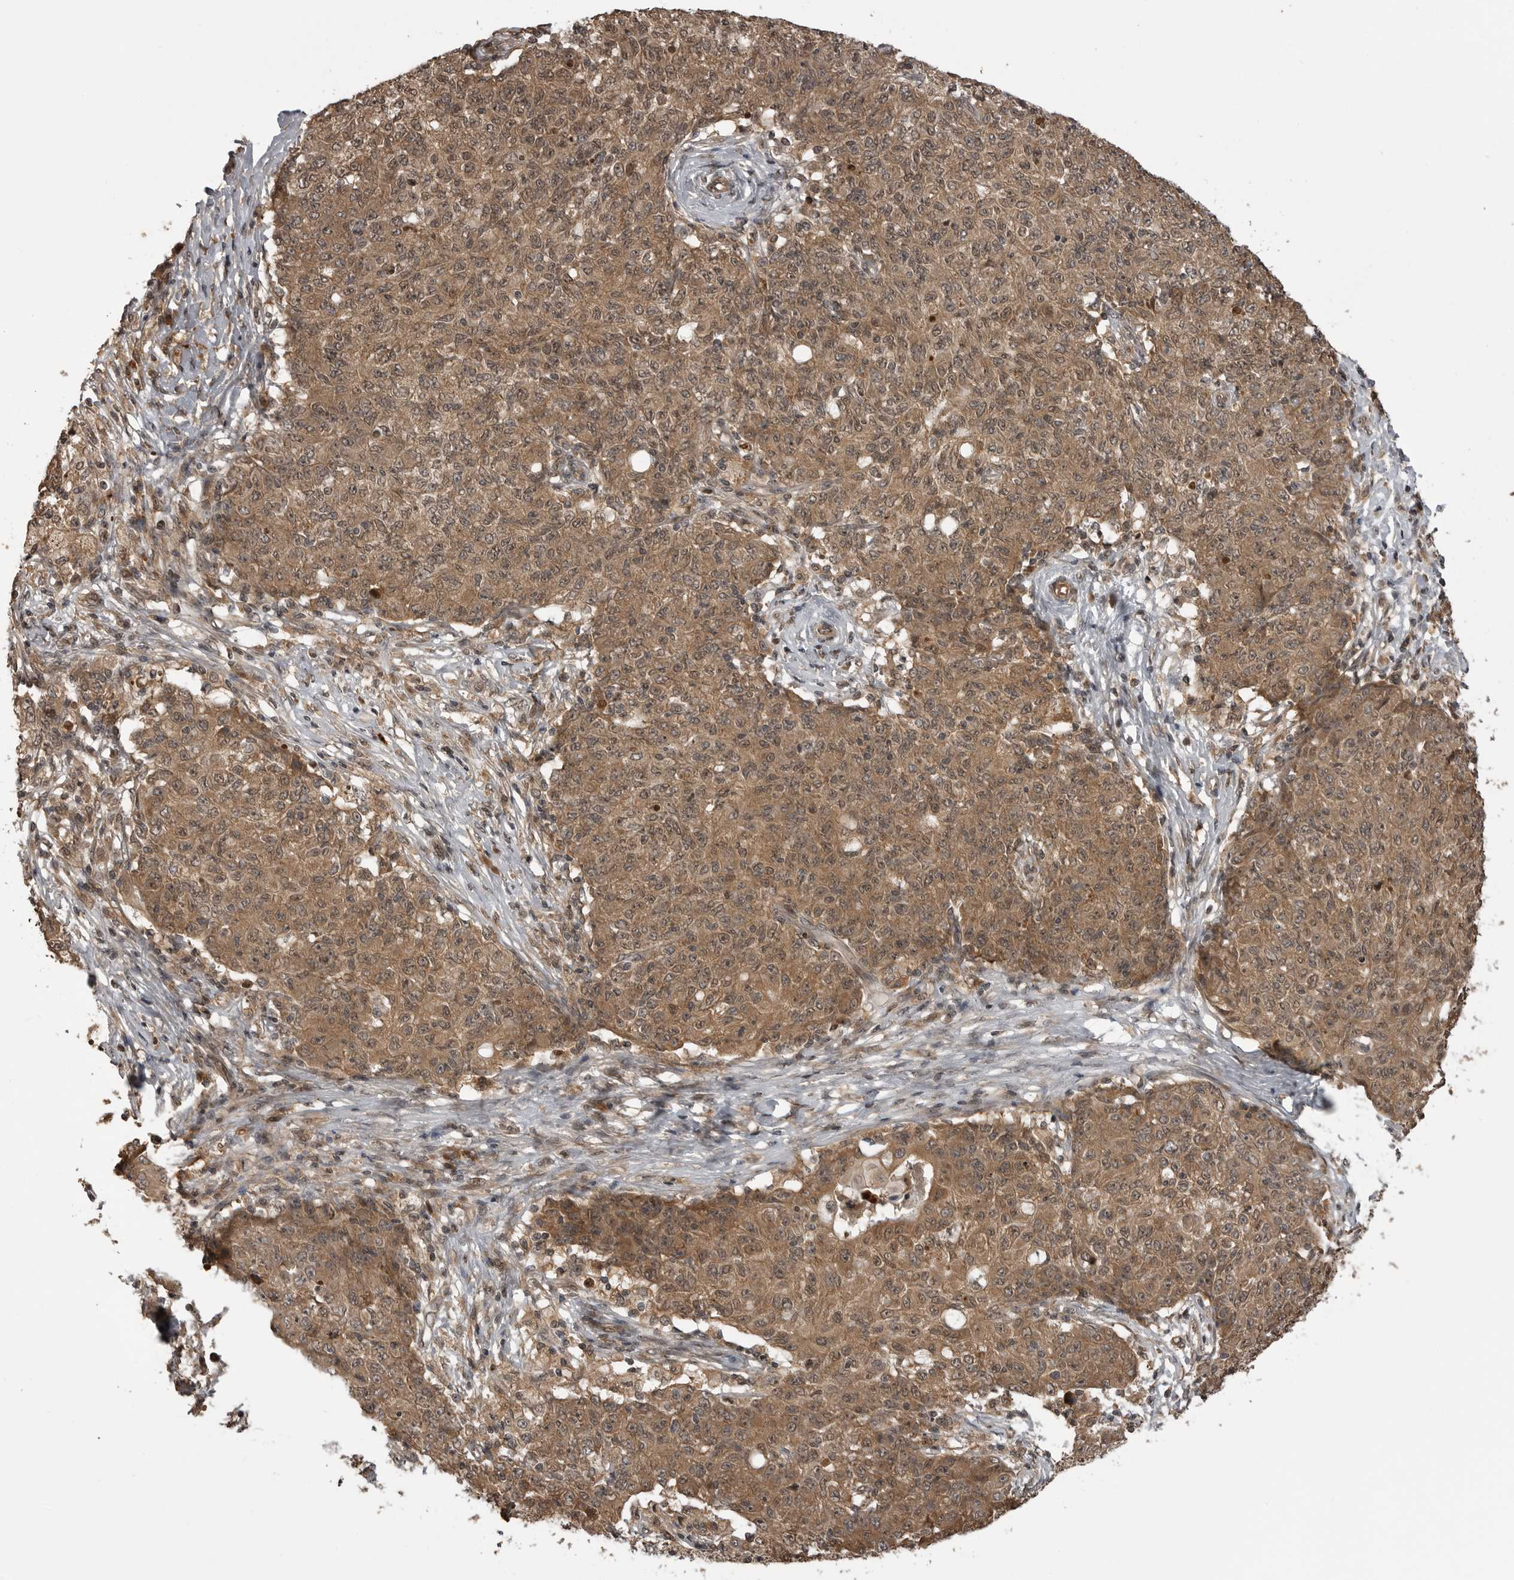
{"staining": {"intensity": "moderate", "quantity": ">75%", "location": "cytoplasmic/membranous"}, "tissue": "ovarian cancer", "cell_type": "Tumor cells", "image_type": "cancer", "snomed": [{"axis": "morphology", "description": "Carcinoma, endometroid"}, {"axis": "topography", "description": "Ovary"}], "caption": "Immunohistochemistry (IHC) of ovarian cancer demonstrates medium levels of moderate cytoplasmic/membranous positivity in approximately >75% of tumor cells.", "gene": "AKAP7", "patient": {"sex": "female", "age": 42}}